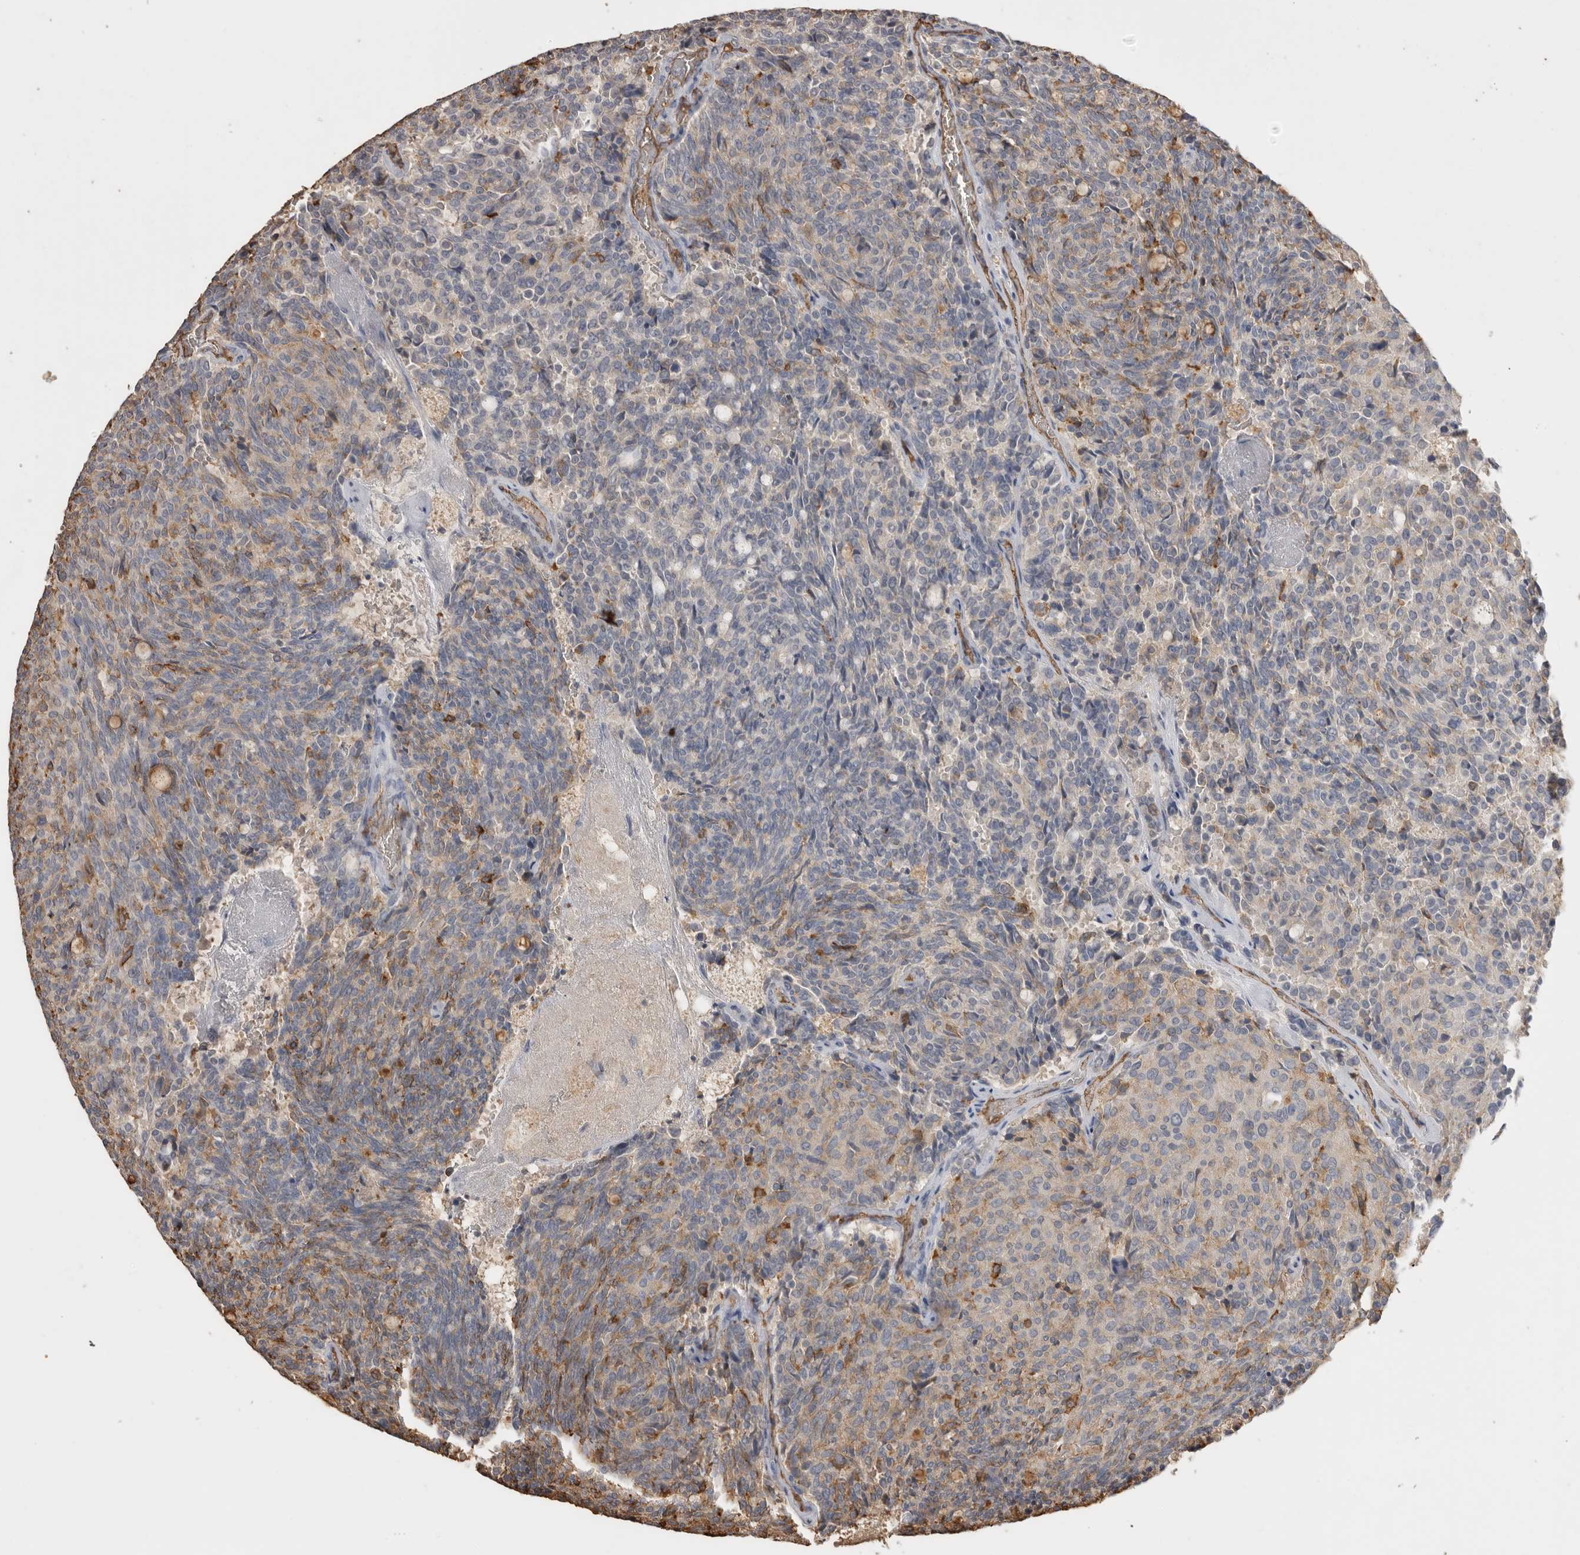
{"staining": {"intensity": "weak", "quantity": "25%-75%", "location": "cytoplasmic/membranous"}, "tissue": "carcinoid", "cell_type": "Tumor cells", "image_type": "cancer", "snomed": [{"axis": "morphology", "description": "Carcinoid, malignant, NOS"}, {"axis": "topography", "description": "Pancreas"}], "caption": "Carcinoid stained with immunohistochemistry displays weak cytoplasmic/membranous expression in approximately 25%-75% of tumor cells.", "gene": "IL27", "patient": {"sex": "female", "age": 54}}